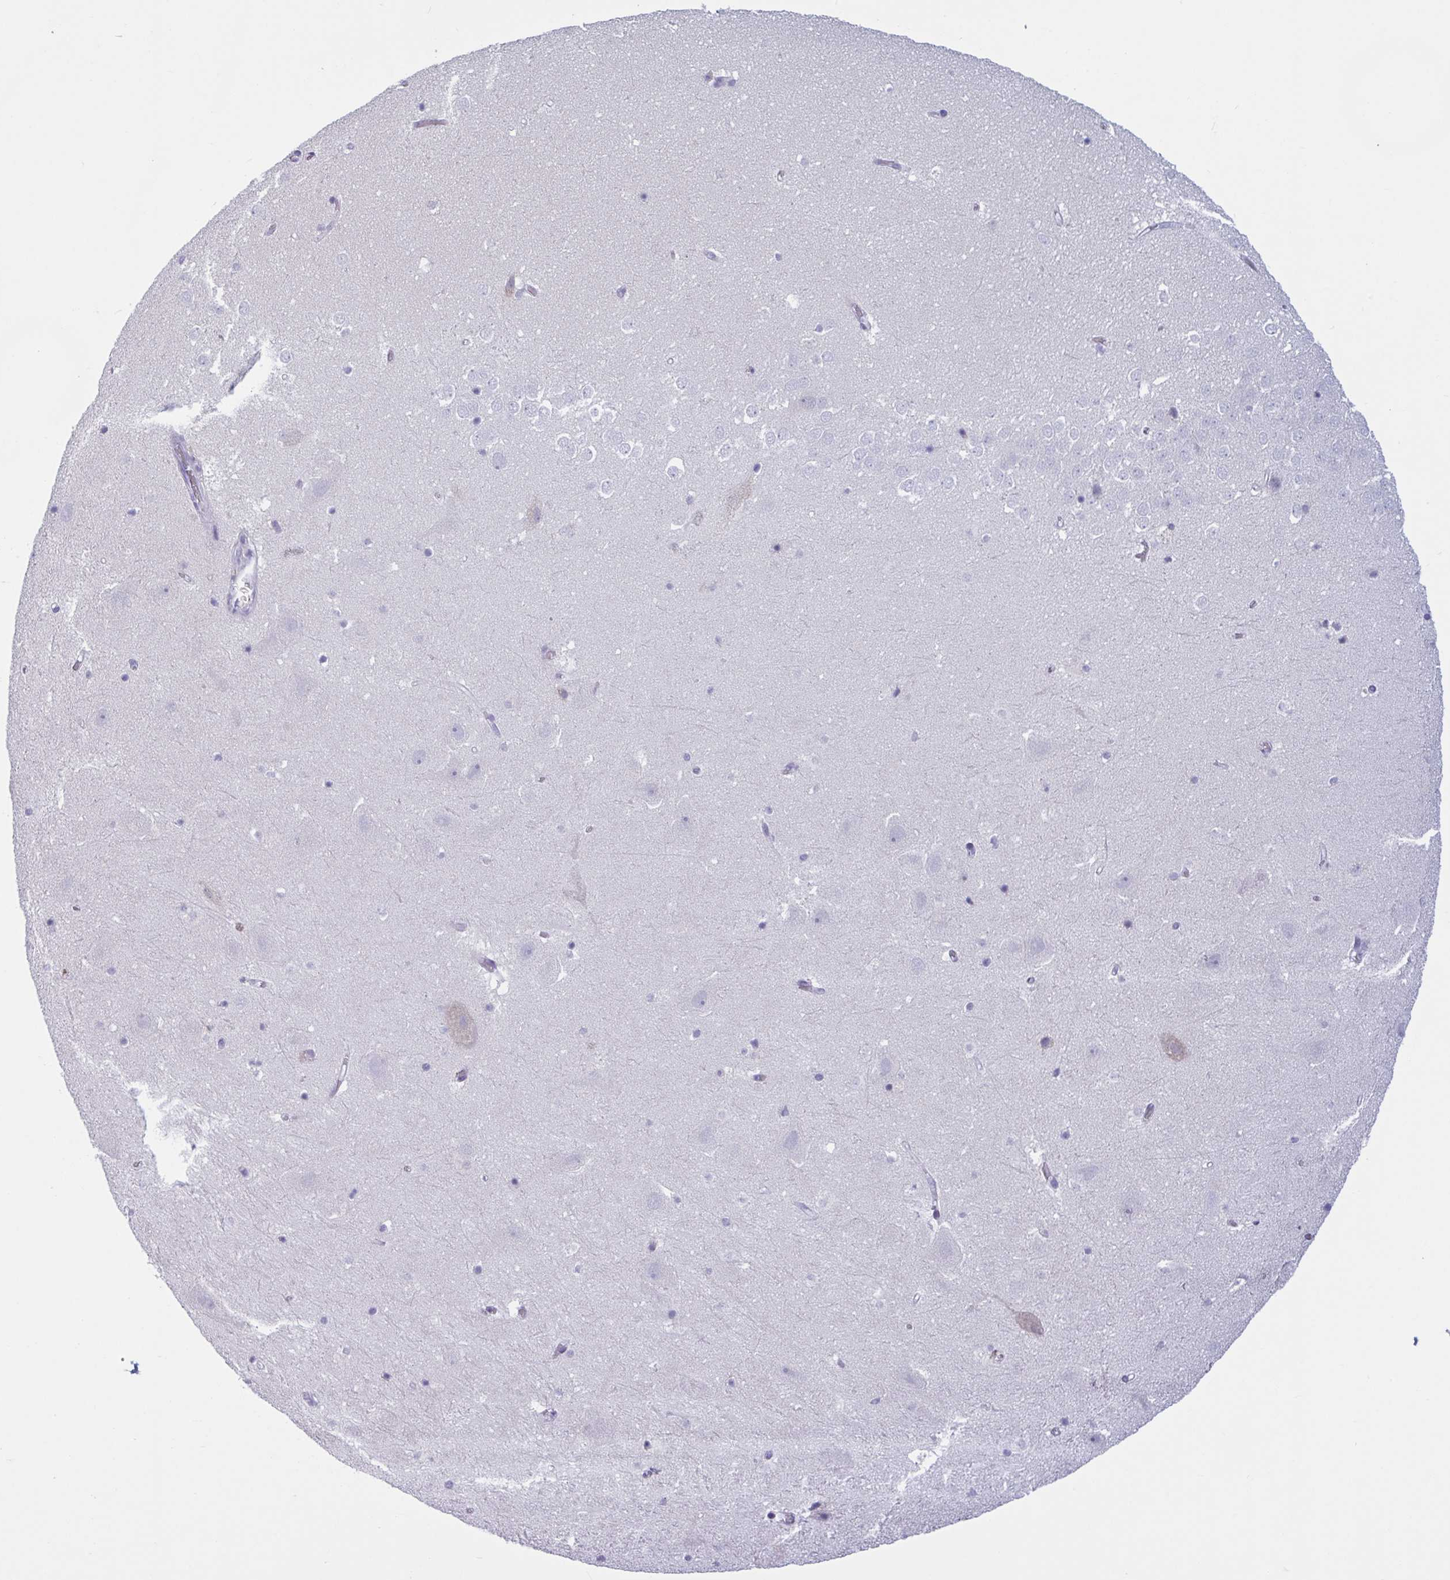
{"staining": {"intensity": "negative", "quantity": "none", "location": "none"}, "tissue": "hippocampus", "cell_type": "Glial cells", "image_type": "normal", "snomed": [{"axis": "morphology", "description": "Normal tissue, NOS"}, {"axis": "topography", "description": "Hippocampus"}], "caption": "Immunohistochemical staining of benign human hippocampus demonstrates no significant positivity in glial cells. (IHC, brightfield microscopy, high magnification).", "gene": "HSD11B2", "patient": {"sex": "female", "age": 42}}